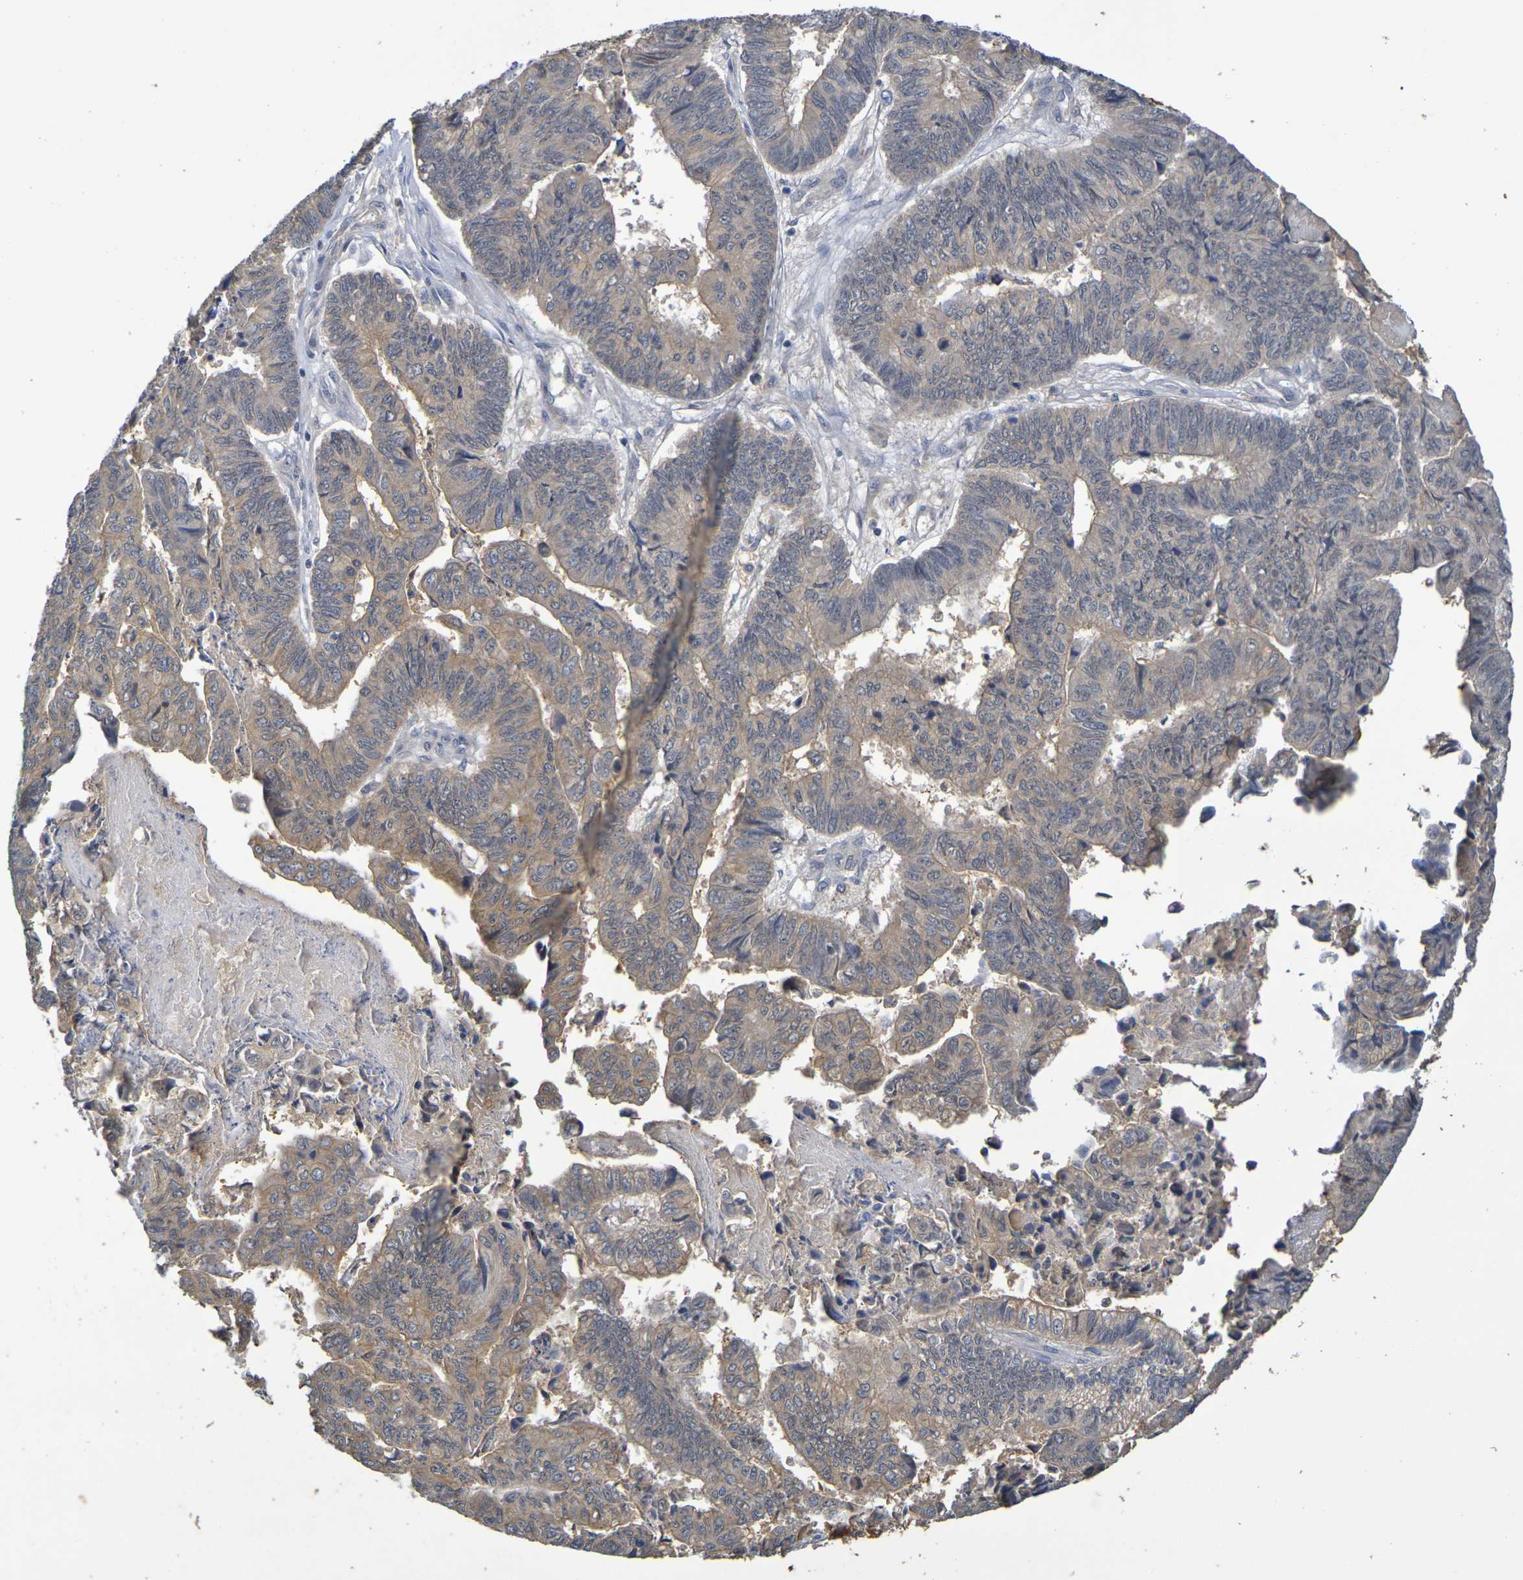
{"staining": {"intensity": "moderate", "quantity": "25%-75%", "location": "cytoplasmic/membranous,nuclear"}, "tissue": "stomach cancer", "cell_type": "Tumor cells", "image_type": "cancer", "snomed": [{"axis": "morphology", "description": "Adenocarcinoma, NOS"}, {"axis": "topography", "description": "Stomach, lower"}], "caption": "DAB immunohistochemical staining of stomach adenocarcinoma reveals moderate cytoplasmic/membranous and nuclear protein positivity in approximately 25%-75% of tumor cells.", "gene": "TERF2", "patient": {"sex": "male", "age": 77}}